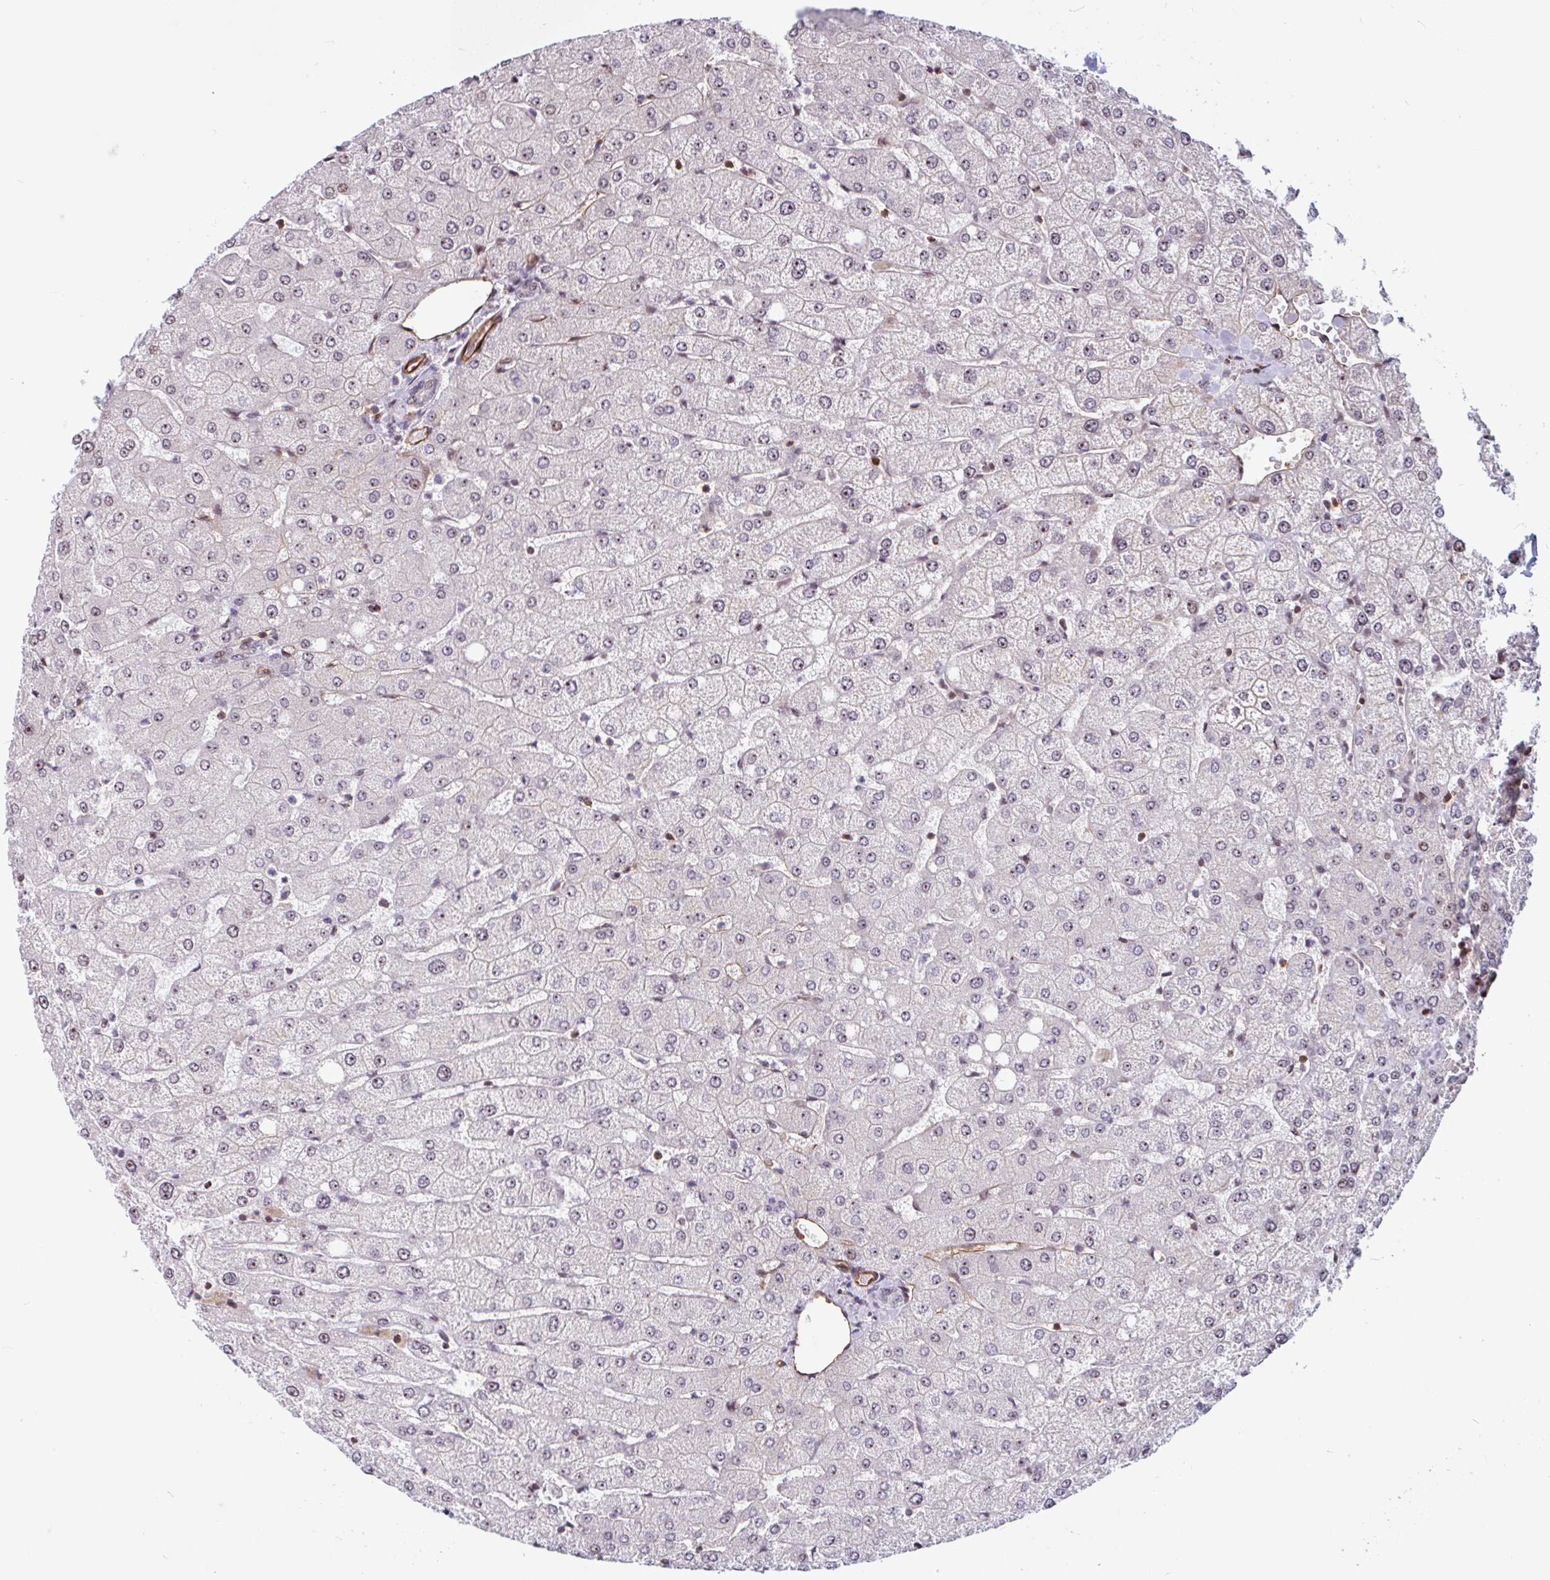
{"staining": {"intensity": "weak", "quantity": "25%-75%", "location": "nuclear"}, "tissue": "liver", "cell_type": "Cholangiocytes", "image_type": "normal", "snomed": [{"axis": "morphology", "description": "Normal tissue, NOS"}, {"axis": "topography", "description": "Liver"}], "caption": "A brown stain labels weak nuclear positivity of a protein in cholangiocytes of benign human liver. The staining was performed using DAB to visualize the protein expression in brown, while the nuclei were stained in blue with hematoxylin (Magnification: 20x).", "gene": "ZNF689", "patient": {"sex": "female", "age": 54}}